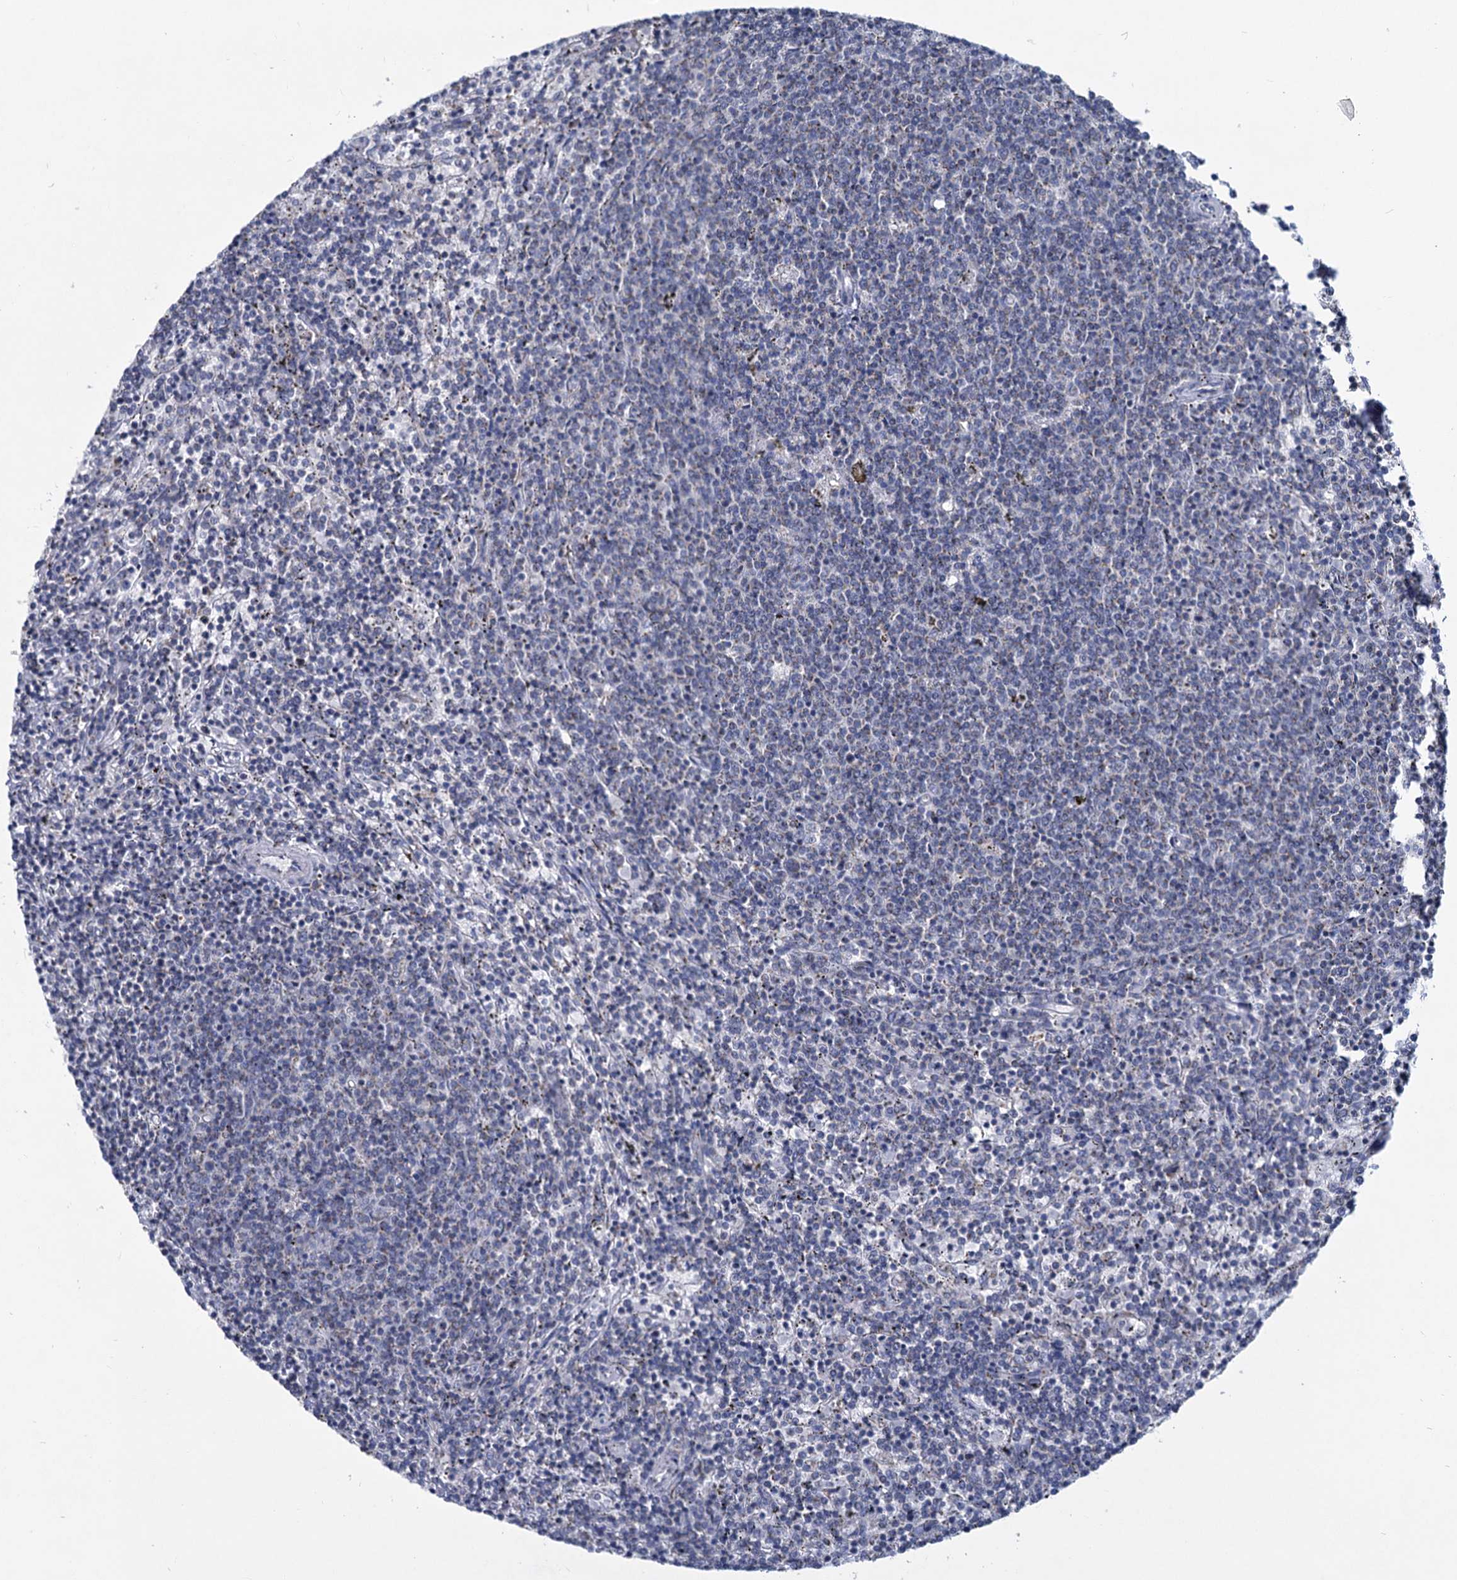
{"staining": {"intensity": "negative", "quantity": "none", "location": "none"}, "tissue": "lymphoma", "cell_type": "Tumor cells", "image_type": "cancer", "snomed": [{"axis": "morphology", "description": "Malignant lymphoma, non-Hodgkin's type, Low grade"}, {"axis": "topography", "description": "Spleen"}], "caption": "Lymphoma was stained to show a protein in brown. There is no significant staining in tumor cells.", "gene": "NDUFC2", "patient": {"sex": "female", "age": 50}}